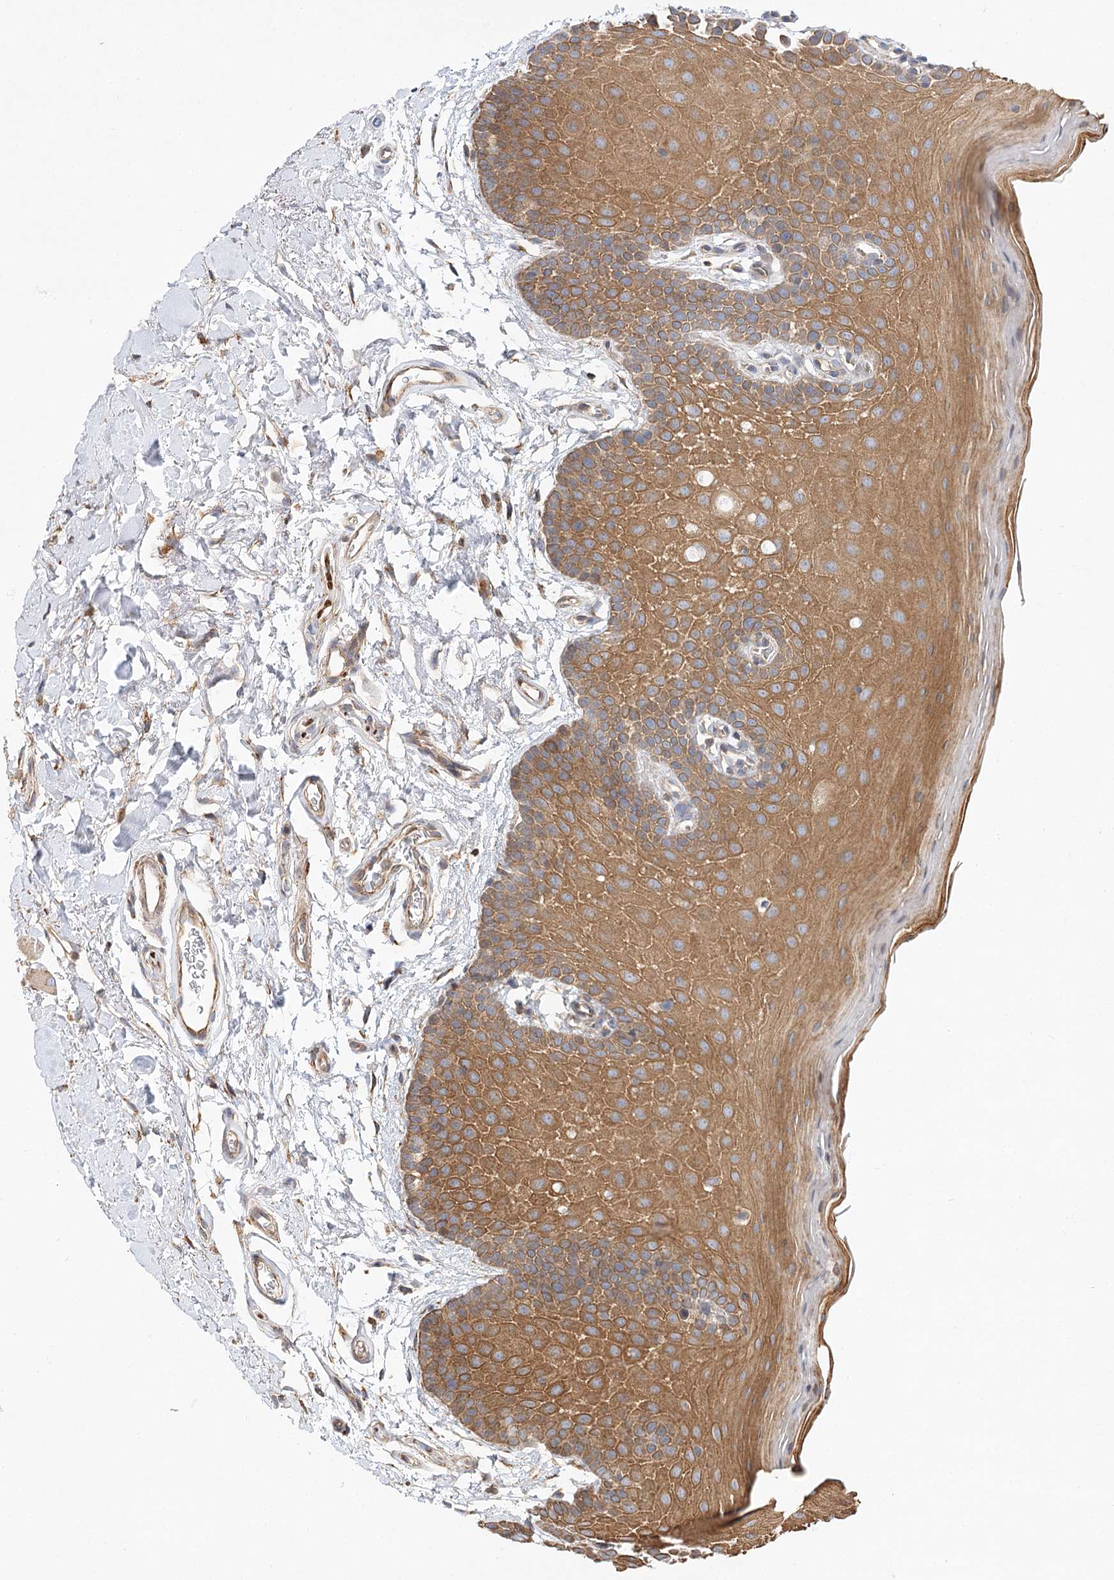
{"staining": {"intensity": "moderate", "quantity": ">75%", "location": "cytoplasmic/membranous"}, "tissue": "oral mucosa", "cell_type": "Squamous epithelial cells", "image_type": "normal", "snomed": [{"axis": "morphology", "description": "Normal tissue, NOS"}, {"axis": "topography", "description": "Oral tissue"}], "caption": "Immunohistochemical staining of benign oral mucosa displays moderate cytoplasmic/membranous protein expression in approximately >75% of squamous epithelial cells. The staining was performed using DAB (3,3'-diaminobenzidine), with brown indicating positive protein expression. Nuclei are stained blue with hematoxylin.", "gene": "ZFYVE16", "patient": {"sex": "male", "age": 62}}